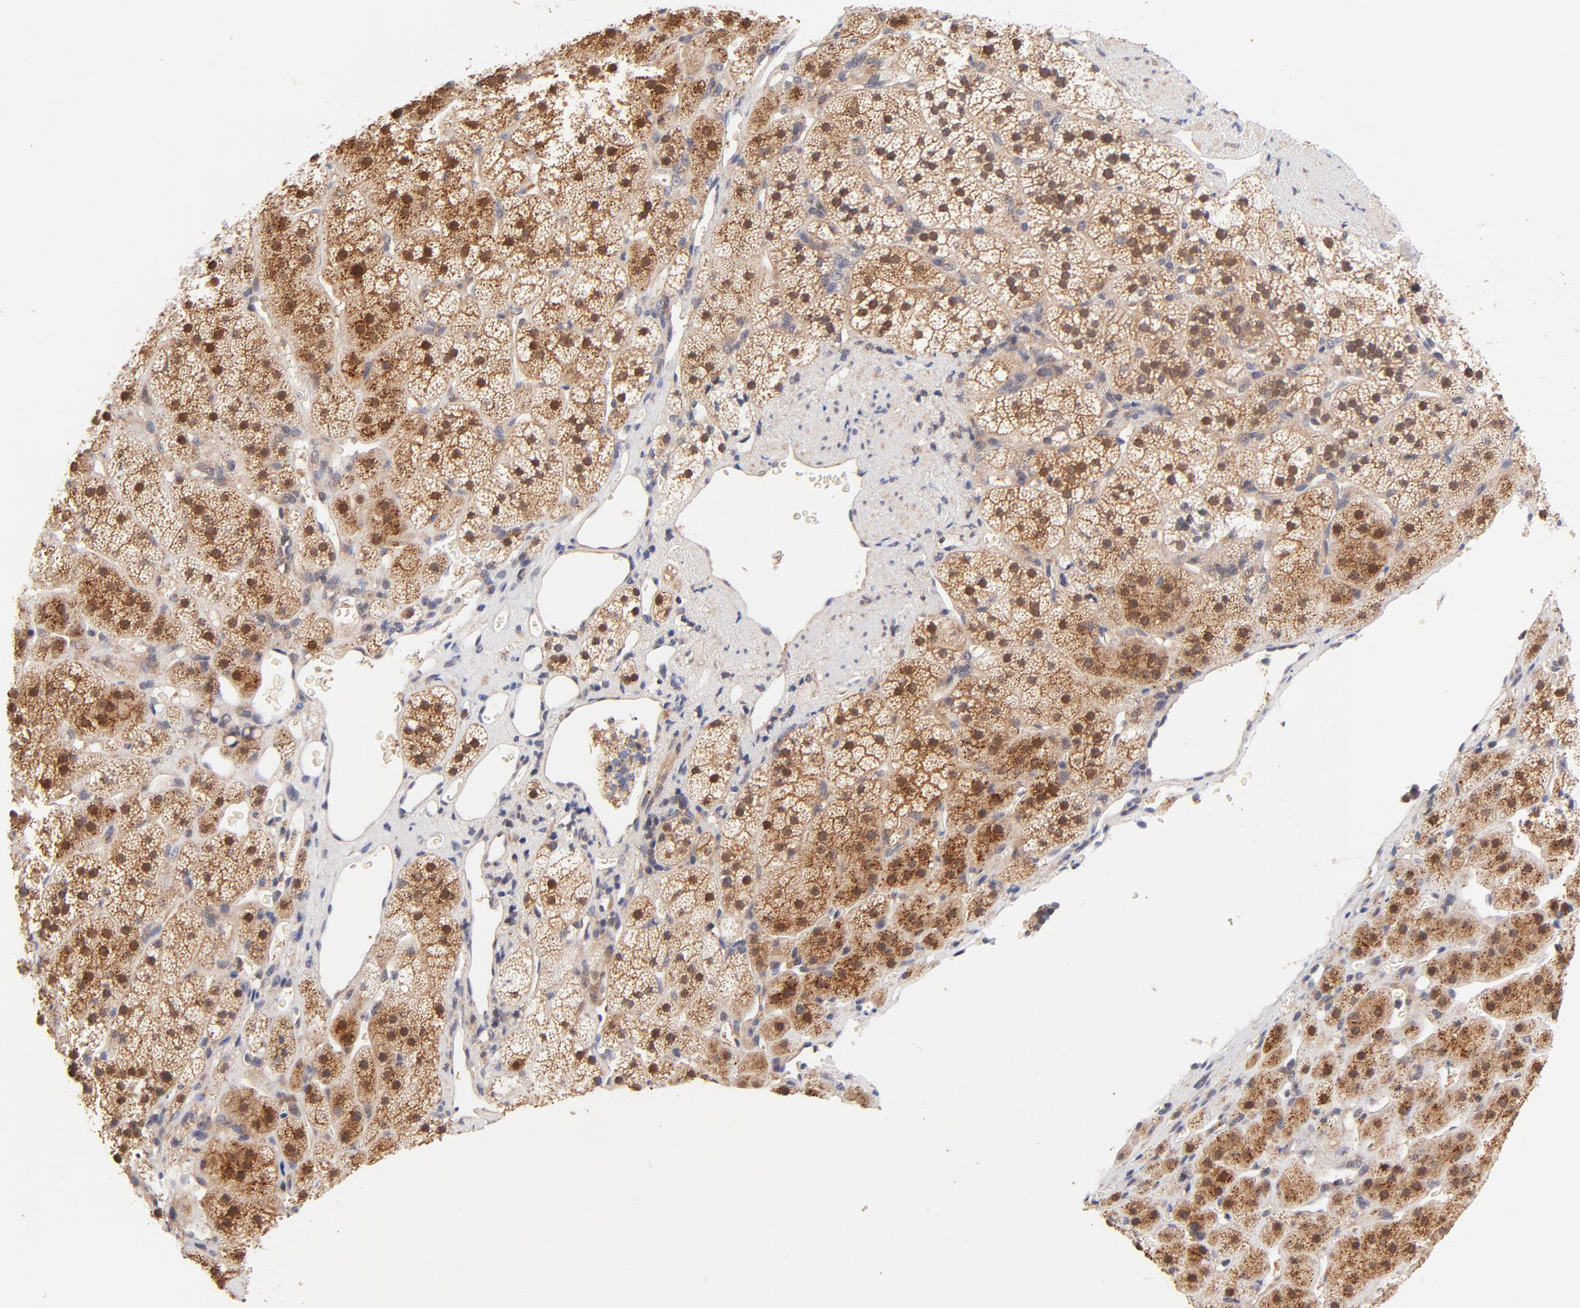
{"staining": {"intensity": "strong", "quantity": ">75%", "location": "cytoplasmic/membranous,nuclear"}, "tissue": "adrenal gland", "cell_type": "Glandular cells", "image_type": "normal", "snomed": [{"axis": "morphology", "description": "Normal tissue, NOS"}, {"axis": "topography", "description": "Adrenal gland"}], "caption": "Immunohistochemistry (DAB) staining of normal adrenal gland reveals strong cytoplasmic/membranous,nuclear protein expression in about >75% of glandular cells.", "gene": "TXNL1", "patient": {"sex": "female", "age": 44}}